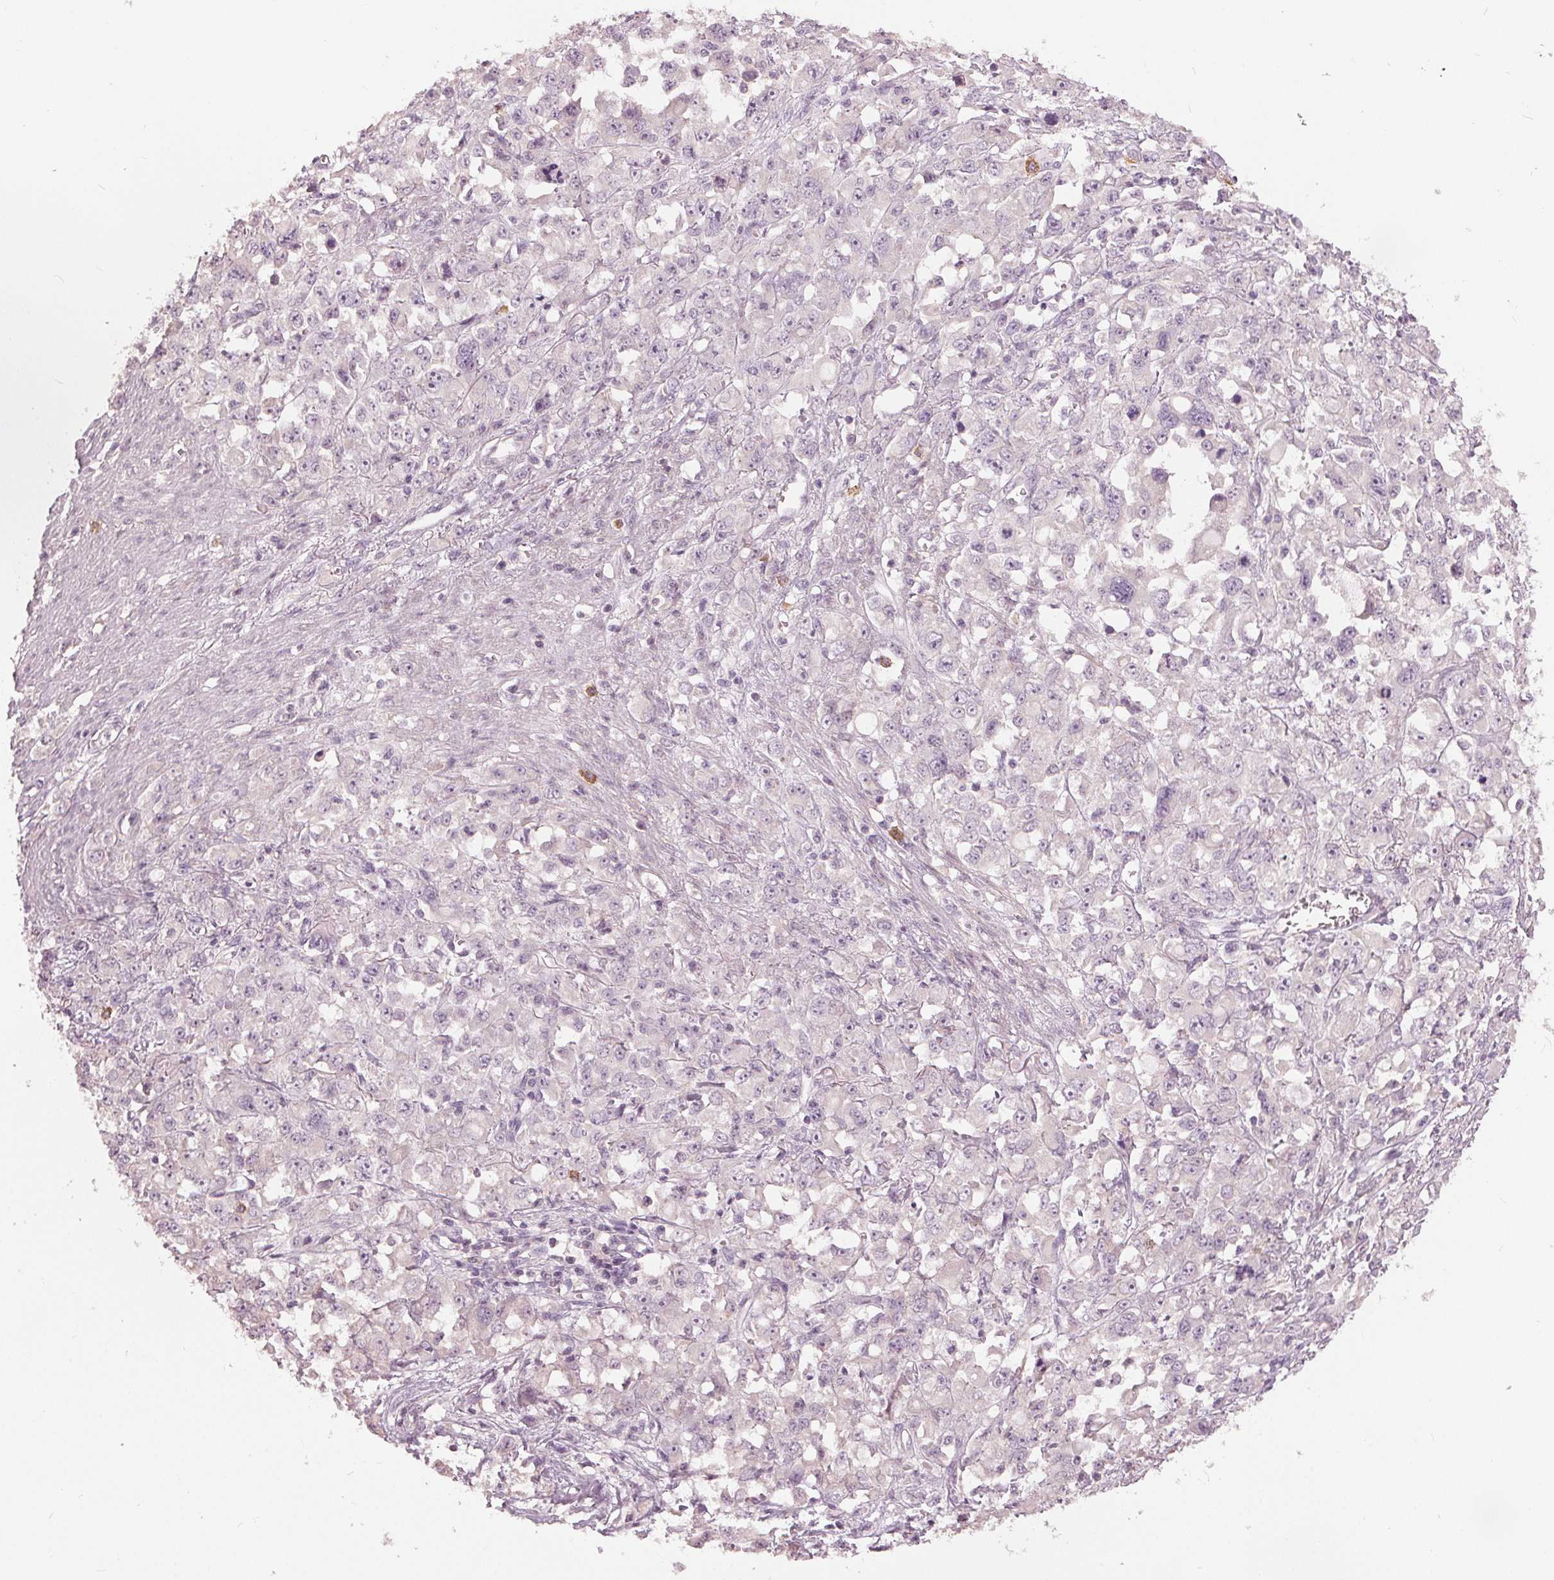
{"staining": {"intensity": "negative", "quantity": "none", "location": "none"}, "tissue": "stomach cancer", "cell_type": "Tumor cells", "image_type": "cancer", "snomed": [{"axis": "morphology", "description": "Adenocarcinoma, NOS"}, {"axis": "topography", "description": "Stomach"}], "caption": "The image displays no staining of tumor cells in stomach cancer (adenocarcinoma).", "gene": "KLK13", "patient": {"sex": "female", "age": 76}}